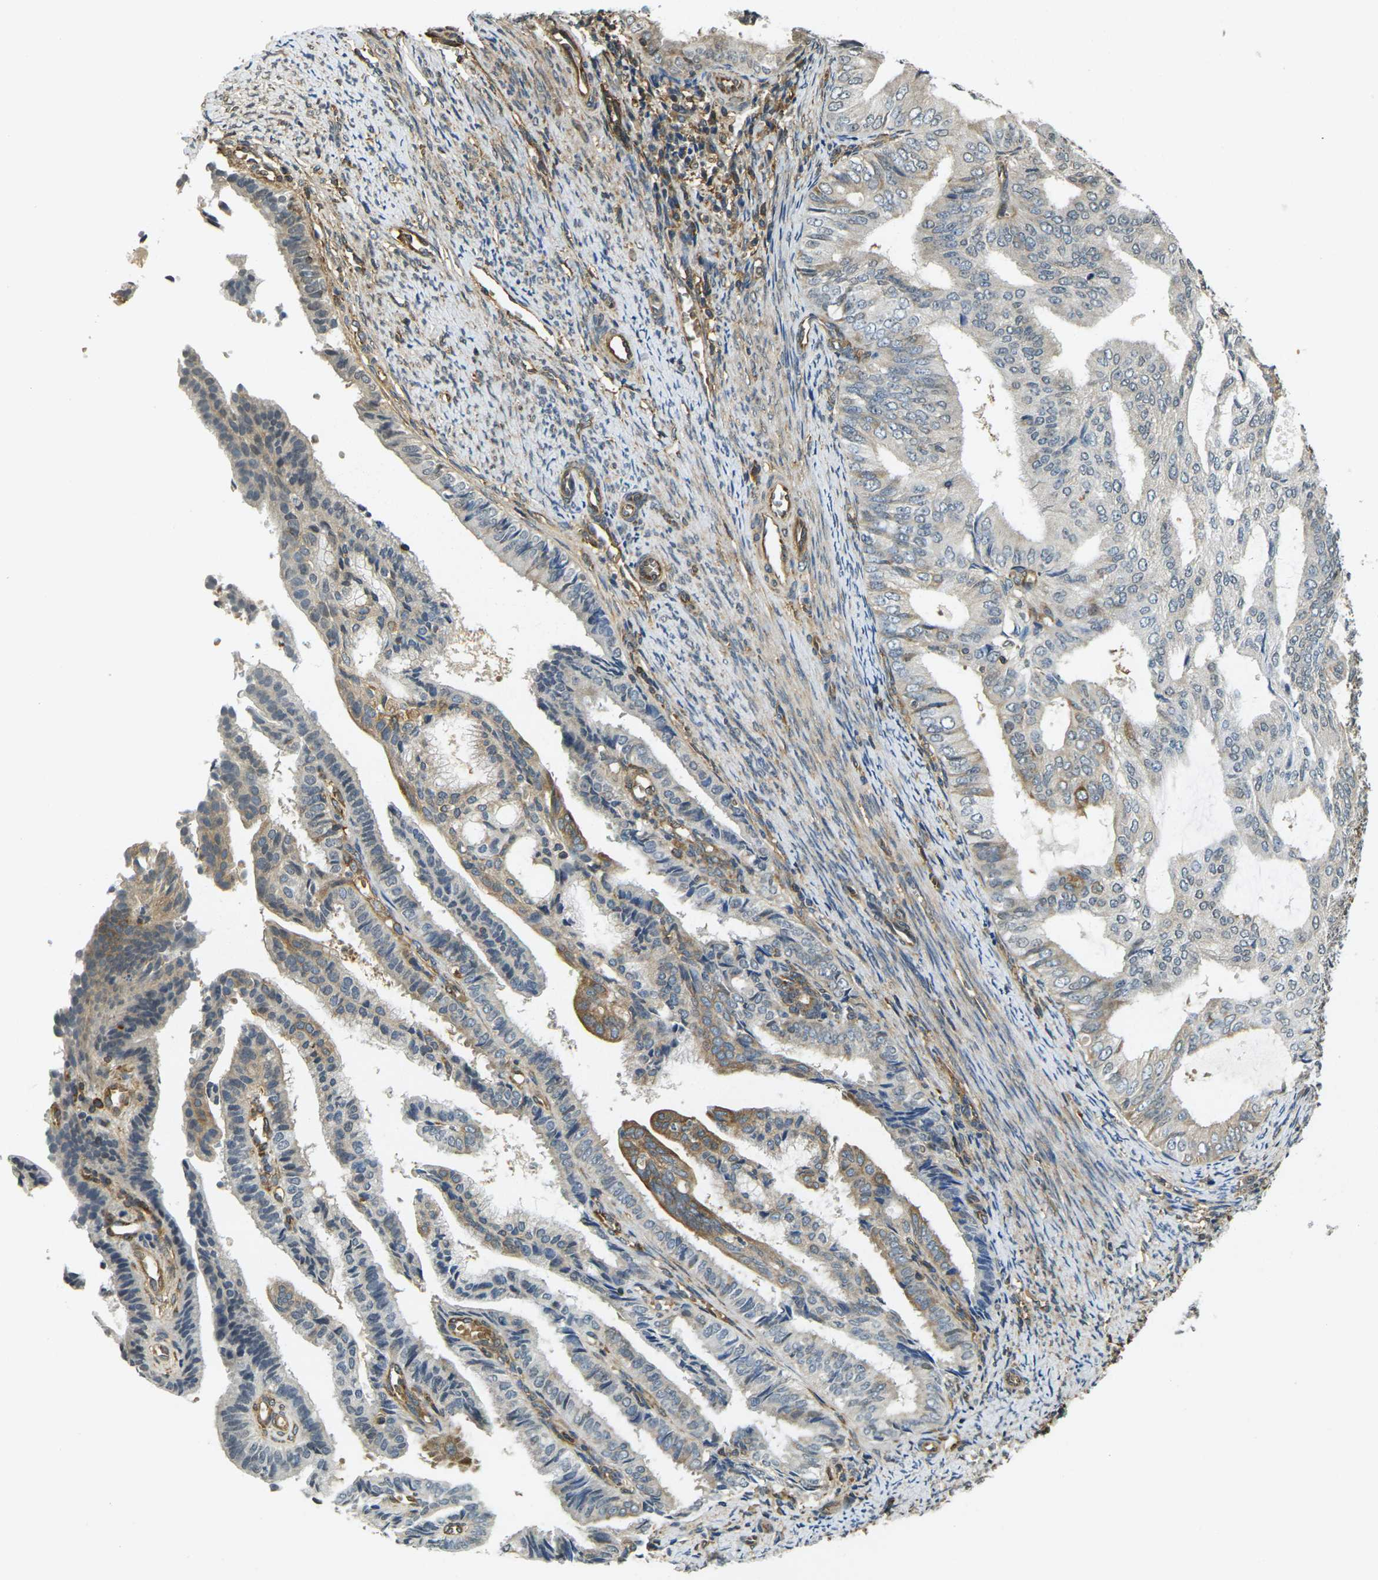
{"staining": {"intensity": "moderate", "quantity": "<25%", "location": "cytoplasmic/membranous"}, "tissue": "endometrial cancer", "cell_type": "Tumor cells", "image_type": "cancer", "snomed": [{"axis": "morphology", "description": "Adenocarcinoma, NOS"}, {"axis": "topography", "description": "Endometrium"}], "caption": "IHC image of neoplastic tissue: adenocarcinoma (endometrial) stained using immunohistochemistry displays low levels of moderate protein expression localized specifically in the cytoplasmic/membranous of tumor cells, appearing as a cytoplasmic/membranous brown color.", "gene": "CAST", "patient": {"sex": "female", "age": 58}}